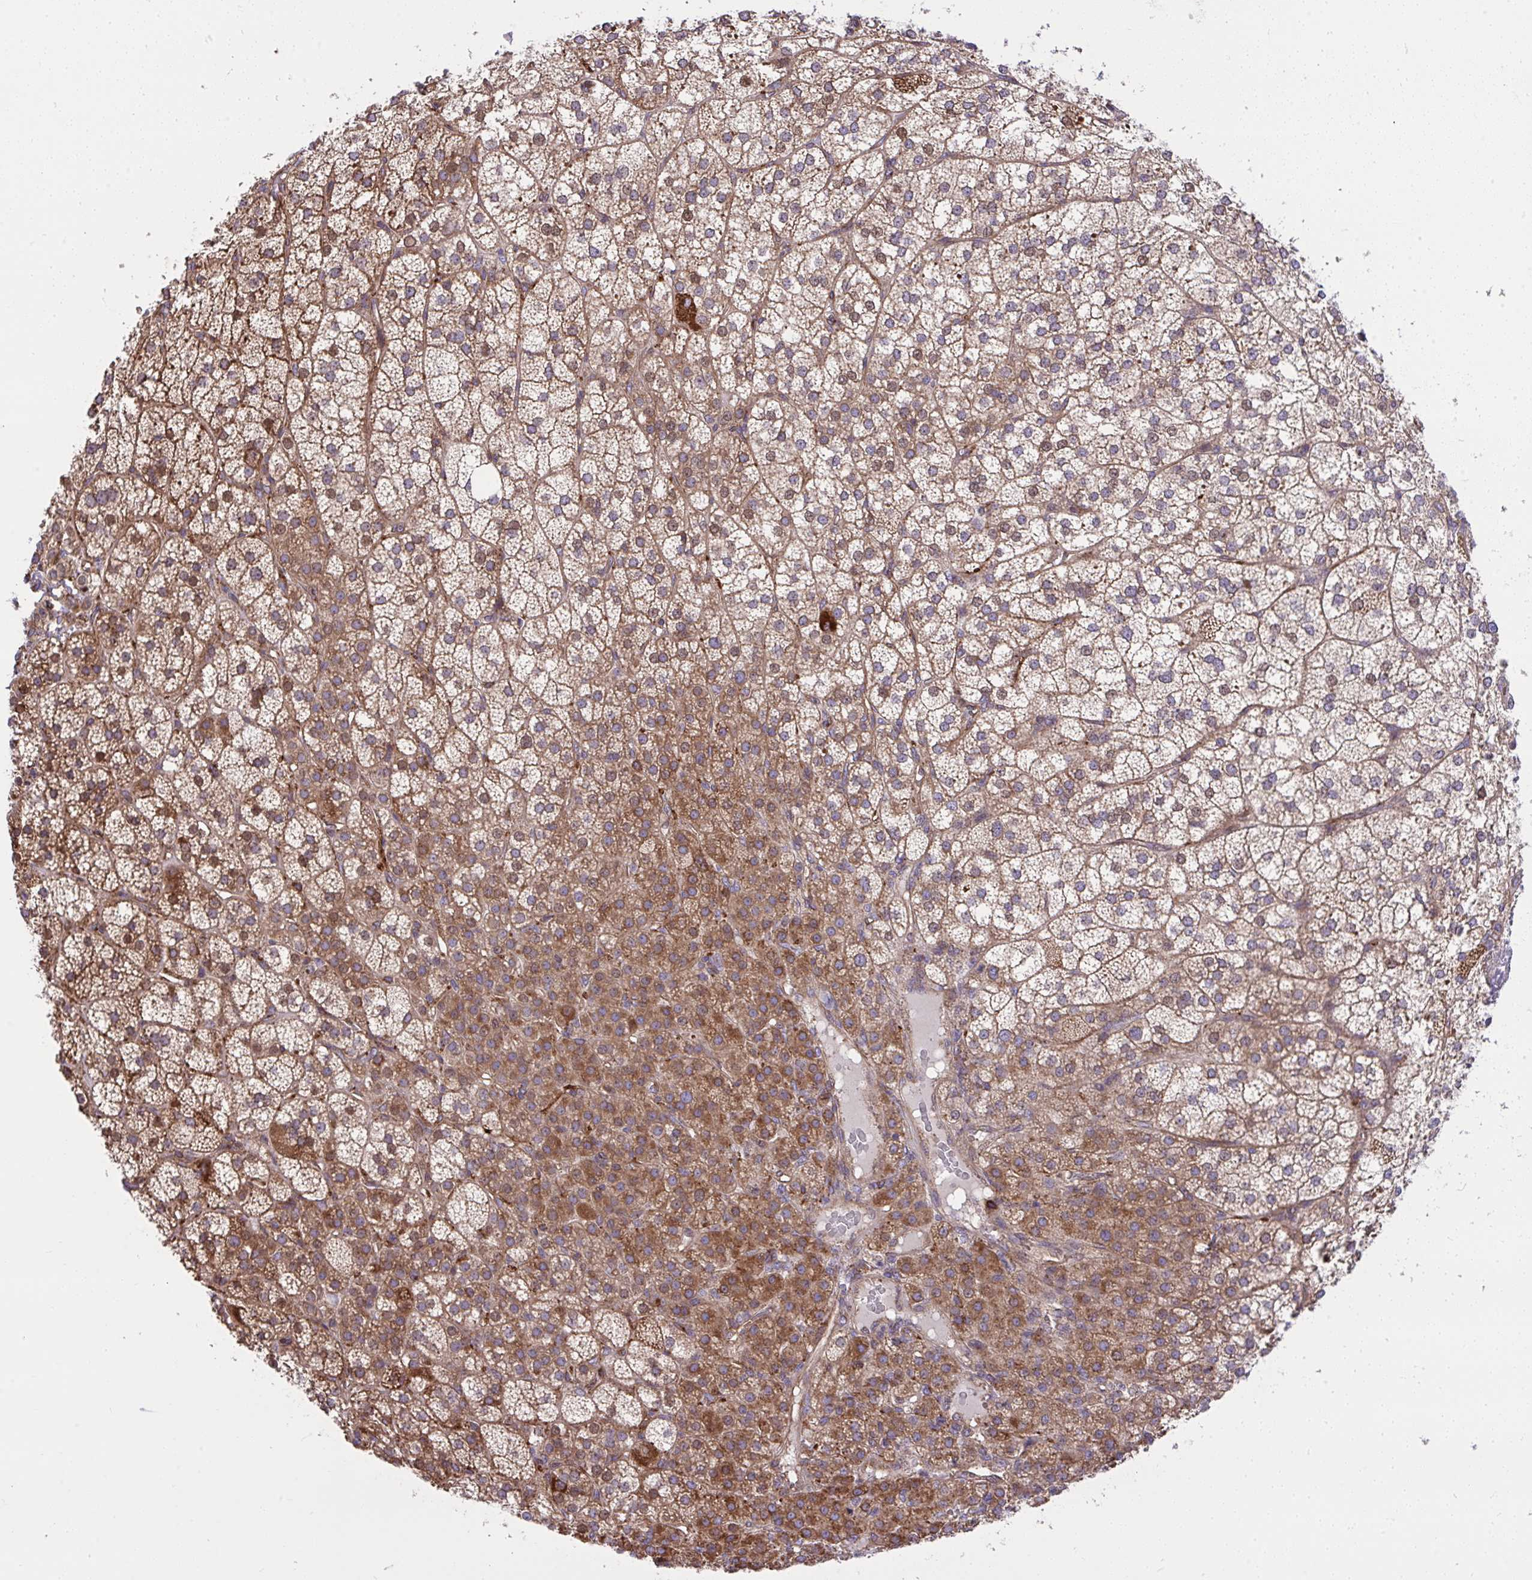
{"staining": {"intensity": "strong", "quantity": "25%-75%", "location": "cytoplasmic/membranous"}, "tissue": "adrenal gland", "cell_type": "Glandular cells", "image_type": "normal", "snomed": [{"axis": "morphology", "description": "Normal tissue, NOS"}, {"axis": "topography", "description": "Adrenal gland"}], "caption": "IHC histopathology image of unremarkable adrenal gland stained for a protein (brown), which reveals high levels of strong cytoplasmic/membranous staining in approximately 25%-75% of glandular cells.", "gene": "NMNAT3", "patient": {"sex": "female", "age": 60}}